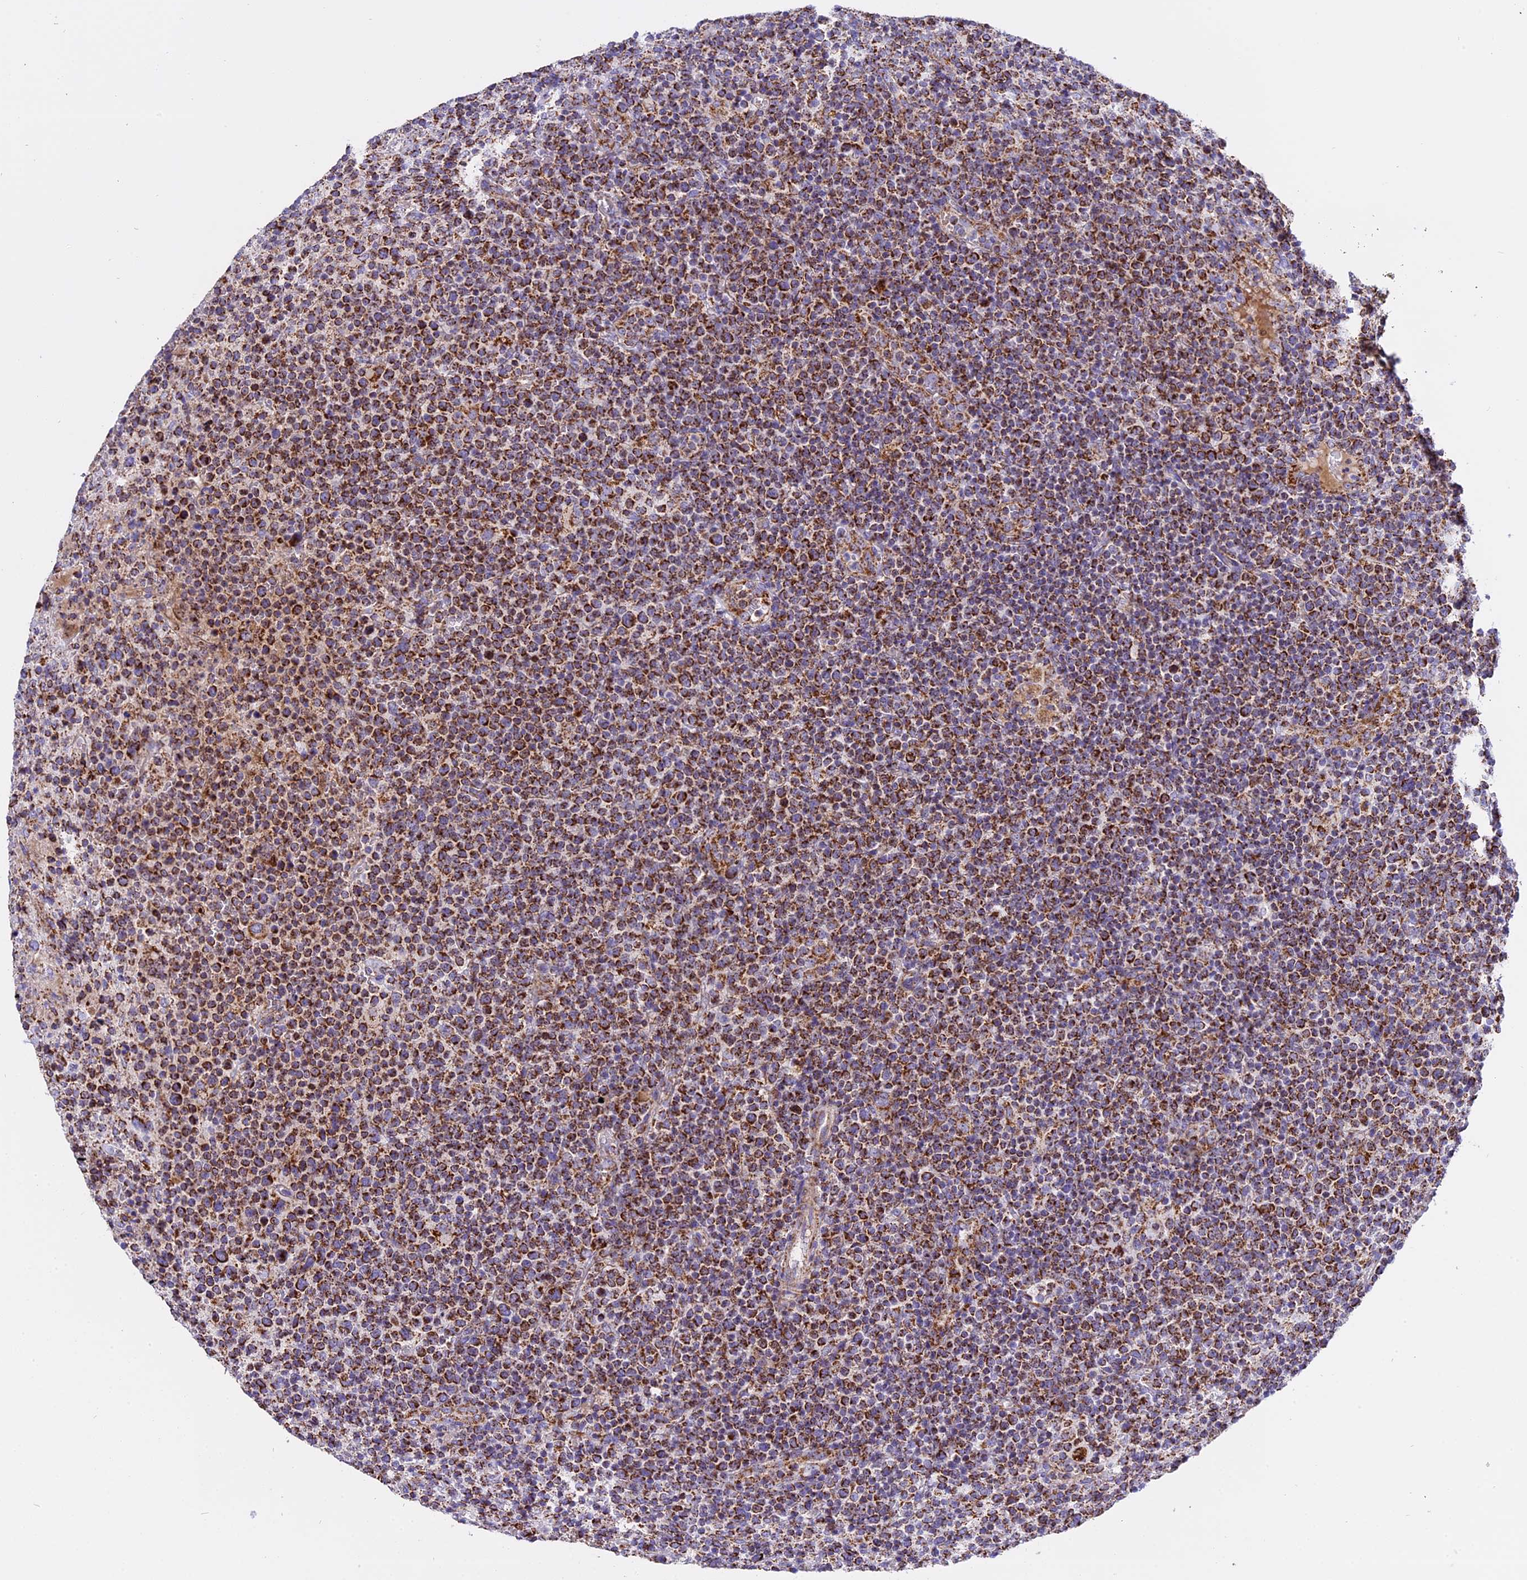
{"staining": {"intensity": "strong", "quantity": ">75%", "location": "cytoplasmic/membranous"}, "tissue": "lymphoma", "cell_type": "Tumor cells", "image_type": "cancer", "snomed": [{"axis": "morphology", "description": "Malignant lymphoma, non-Hodgkin's type, High grade"}, {"axis": "topography", "description": "Lymph node"}], "caption": "Immunohistochemistry (IHC) of high-grade malignant lymphoma, non-Hodgkin's type reveals high levels of strong cytoplasmic/membranous positivity in approximately >75% of tumor cells.", "gene": "MRPS34", "patient": {"sex": "male", "age": 61}}